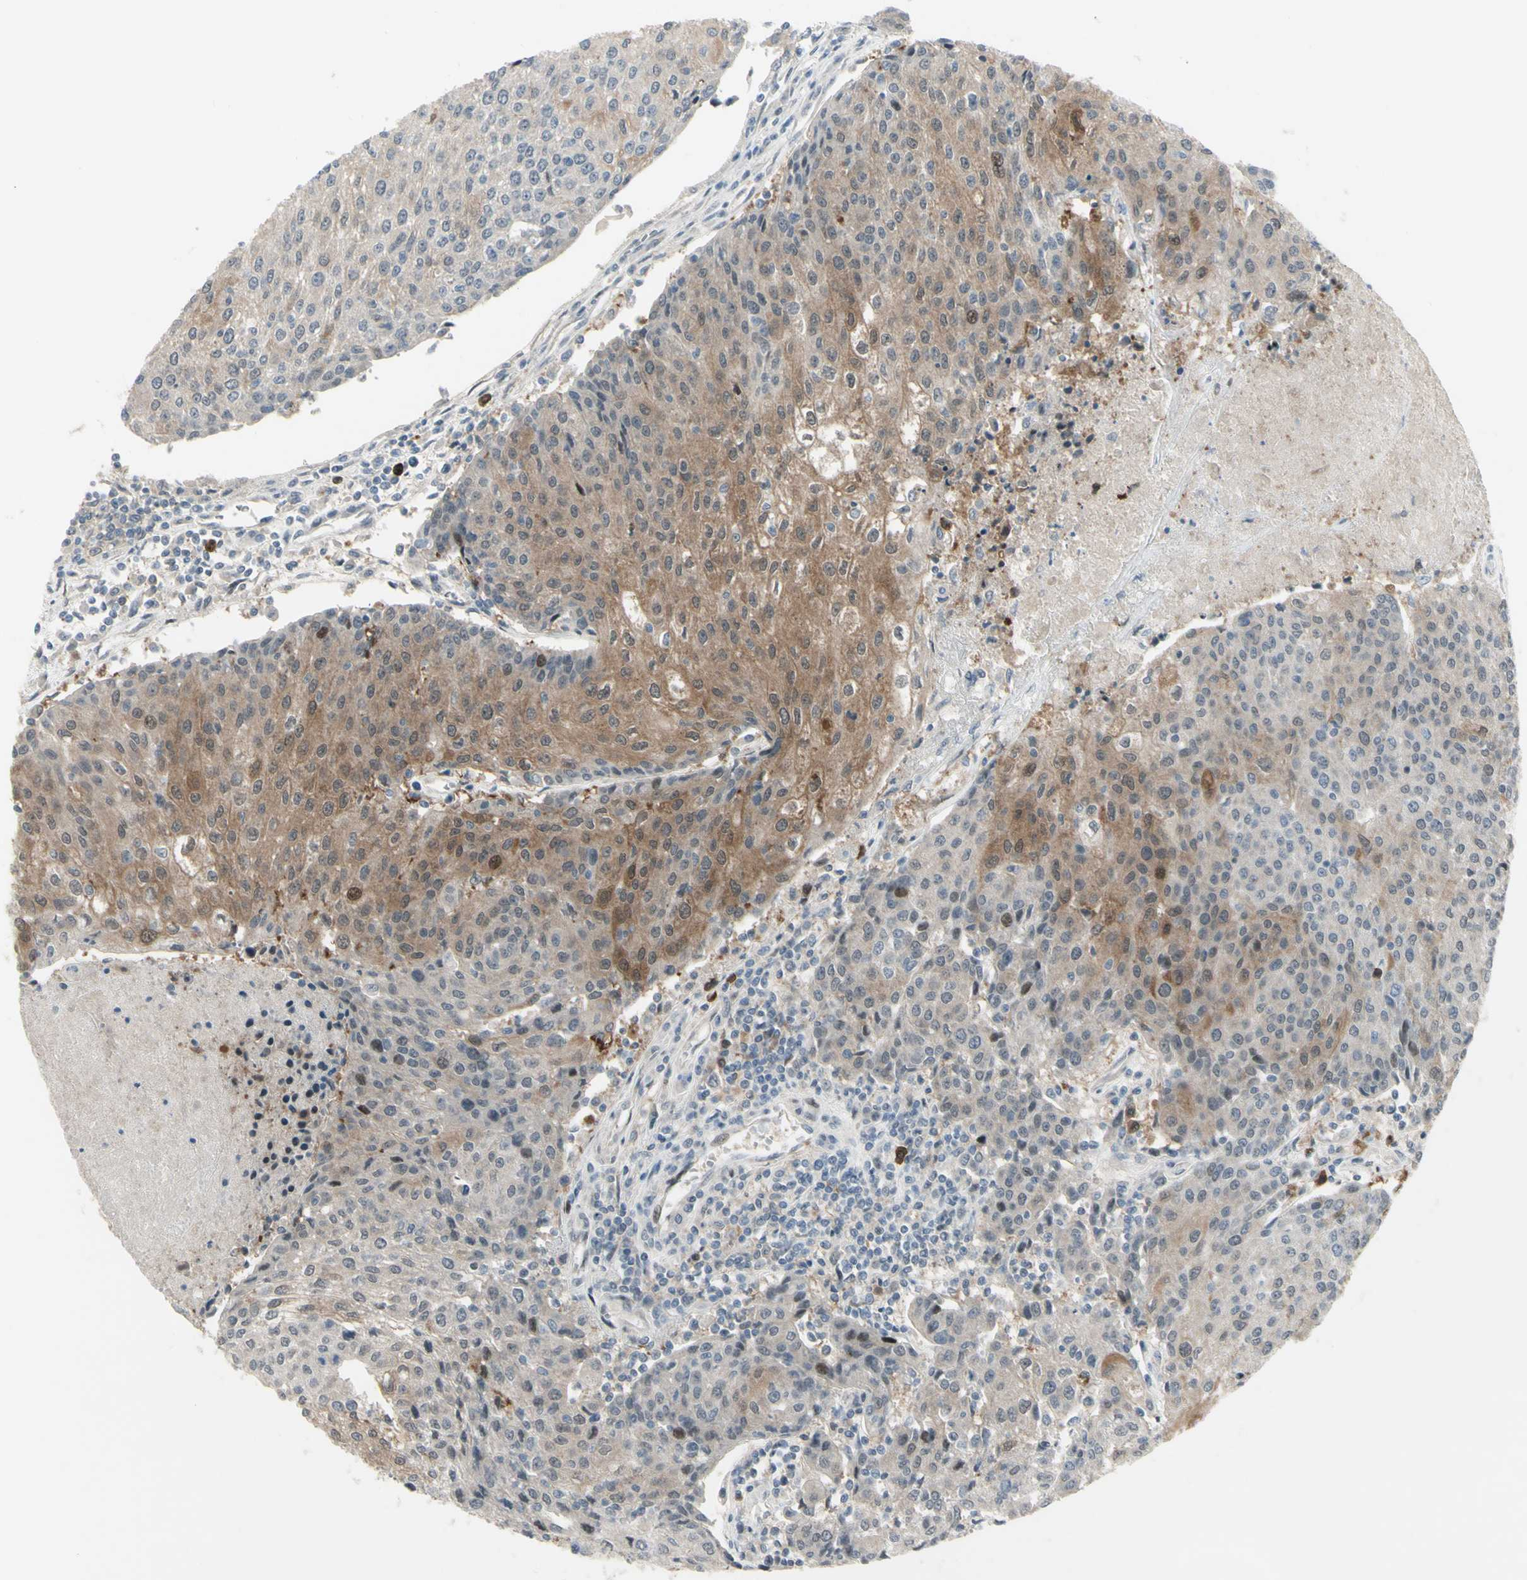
{"staining": {"intensity": "weak", "quantity": "25%-75%", "location": "cytoplasmic/membranous"}, "tissue": "urothelial cancer", "cell_type": "Tumor cells", "image_type": "cancer", "snomed": [{"axis": "morphology", "description": "Urothelial carcinoma, High grade"}, {"axis": "topography", "description": "Urinary bladder"}], "caption": "Immunohistochemistry micrograph of neoplastic tissue: human high-grade urothelial carcinoma stained using IHC displays low levels of weak protein expression localized specifically in the cytoplasmic/membranous of tumor cells, appearing as a cytoplasmic/membranous brown color.", "gene": "ETNK1", "patient": {"sex": "female", "age": 85}}